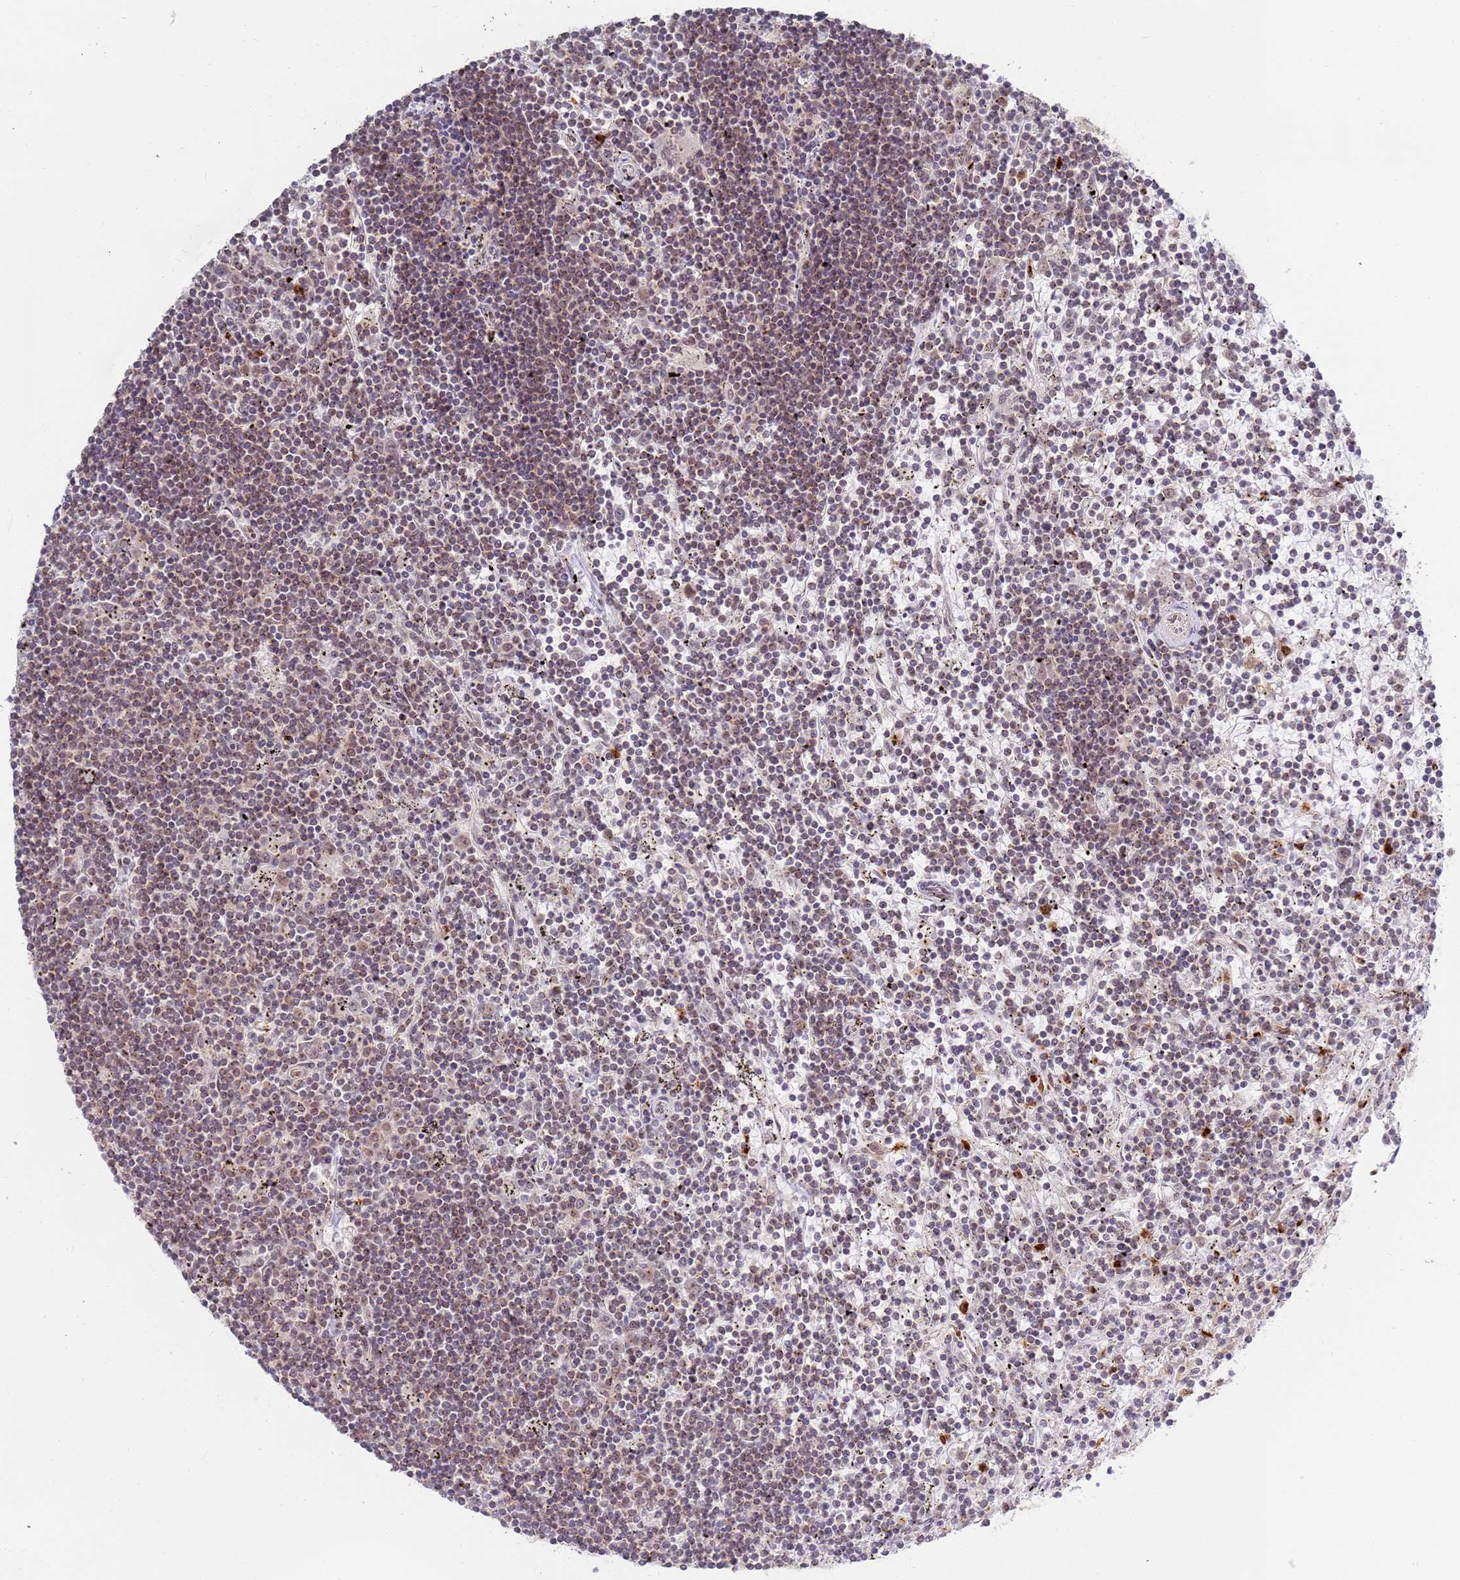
{"staining": {"intensity": "weak", "quantity": "25%-75%", "location": "cytoplasmic/membranous,nuclear"}, "tissue": "lymphoma", "cell_type": "Tumor cells", "image_type": "cancer", "snomed": [{"axis": "morphology", "description": "Malignant lymphoma, non-Hodgkin's type, Low grade"}, {"axis": "topography", "description": "Spleen"}], "caption": "Human lymphoma stained for a protein (brown) displays weak cytoplasmic/membranous and nuclear positive positivity in about 25%-75% of tumor cells.", "gene": "CEP170", "patient": {"sex": "male", "age": 76}}